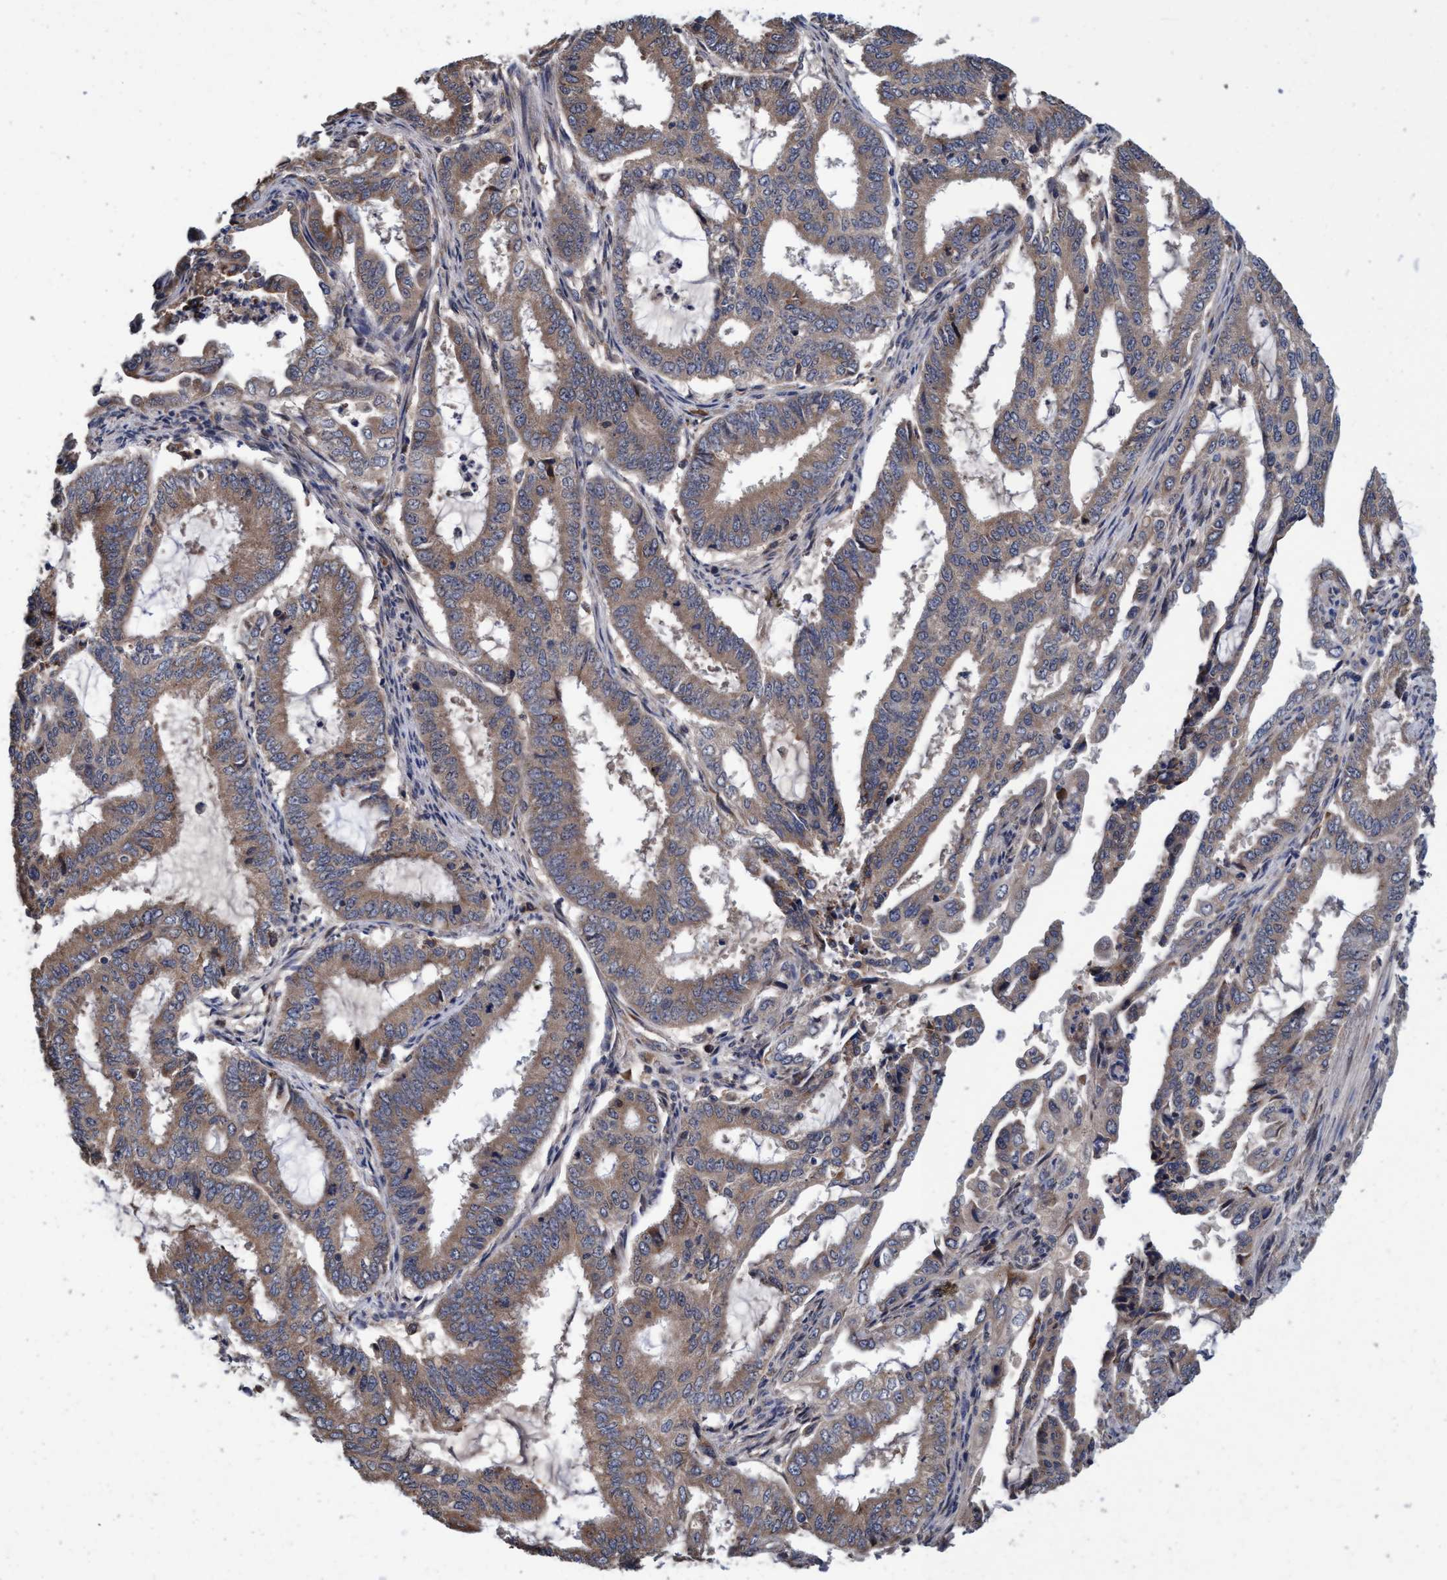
{"staining": {"intensity": "weak", "quantity": ">75%", "location": "cytoplasmic/membranous"}, "tissue": "endometrial cancer", "cell_type": "Tumor cells", "image_type": "cancer", "snomed": [{"axis": "morphology", "description": "Adenocarcinoma, NOS"}, {"axis": "topography", "description": "Endometrium"}], "caption": "Immunohistochemistry (IHC) of adenocarcinoma (endometrial) reveals low levels of weak cytoplasmic/membranous positivity in approximately >75% of tumor cells. (DAB IHC with brightfield microscopy, high magnification).", "gene": "CALCOCO2", "patient": {"sex": "female", "age": 51}}